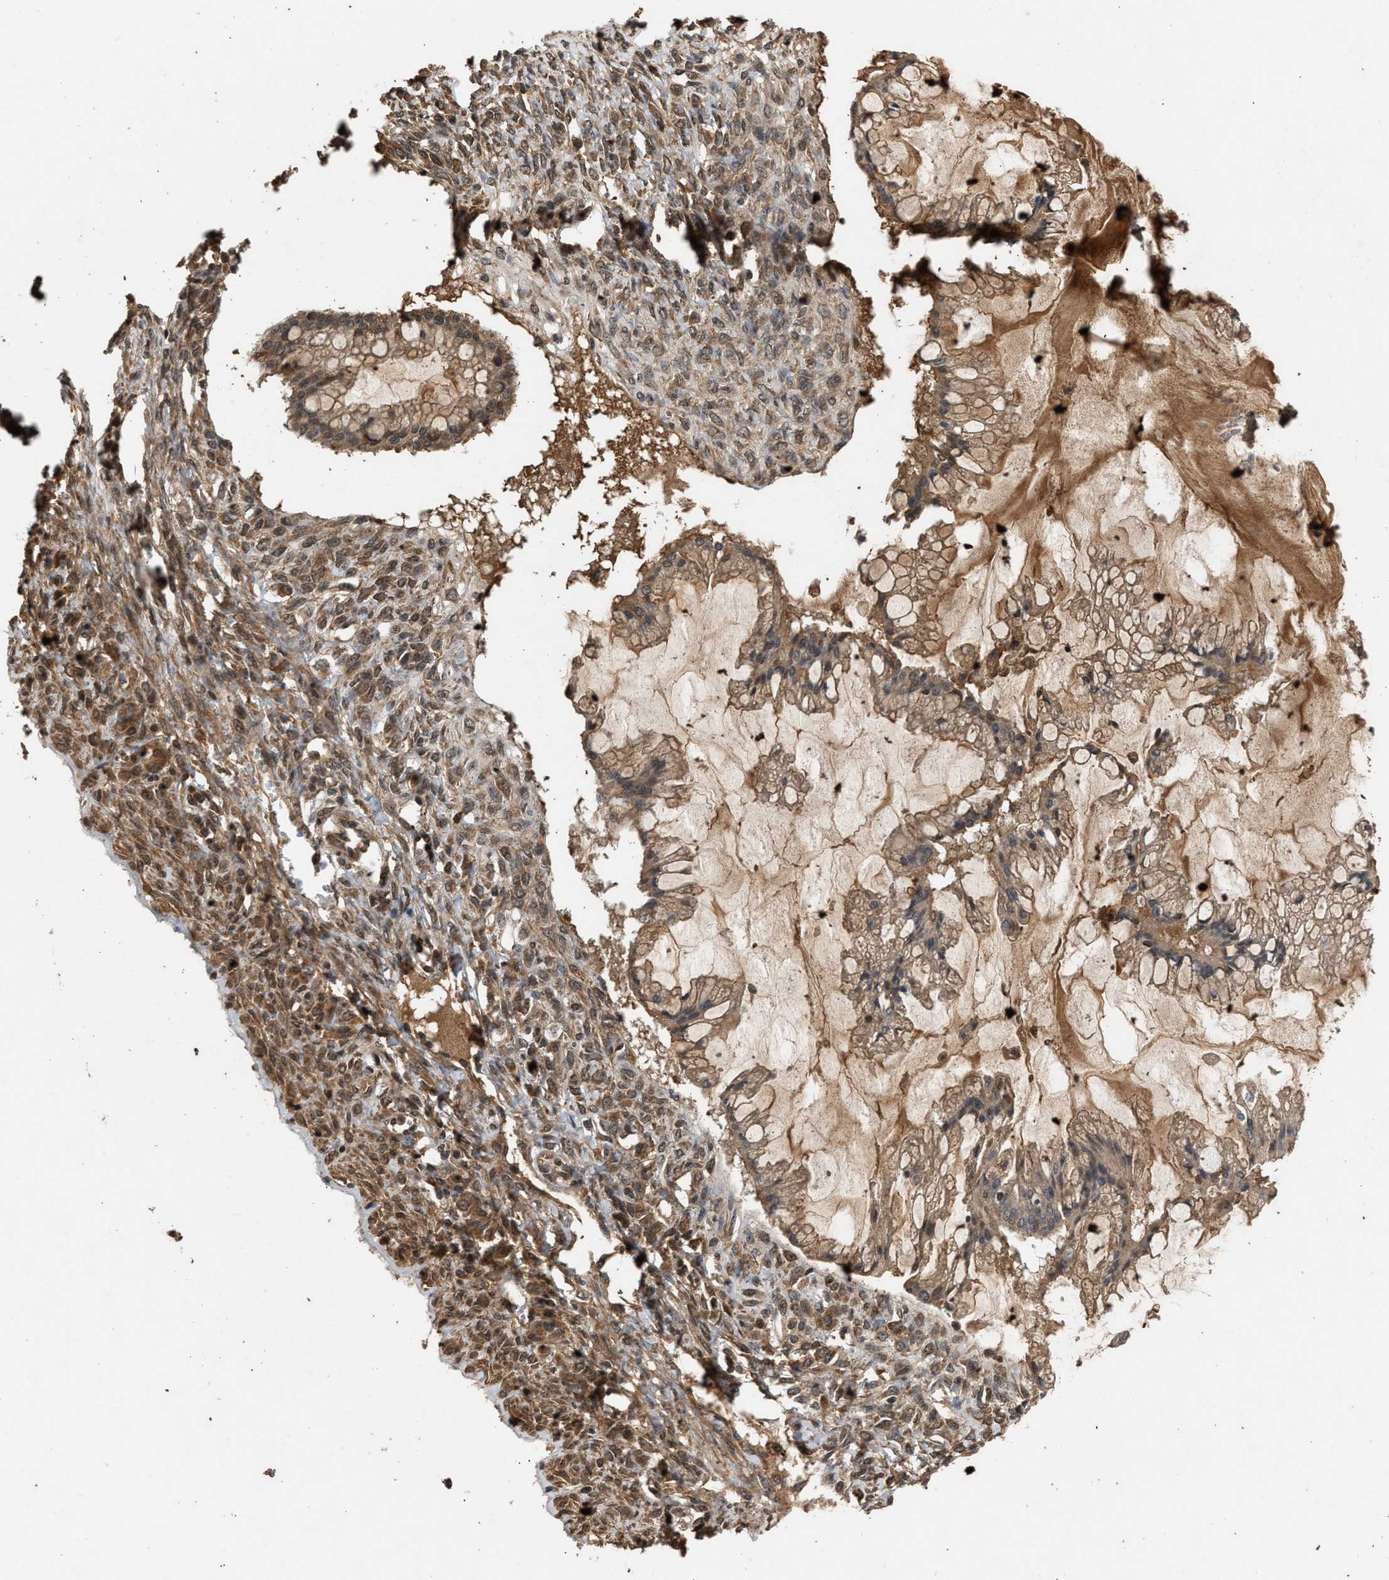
{"staining": {"intensity": "weak", "quantity": ">75%", "location": "cytoplasmic/membranous"}, "tissue": "ovarian cancer", "cell_type": "Tumor cells", "image_type": "cancer", "snomed": [{"axis": "morphology", "description": "Cystadenocarcinoma, mucinous, NOS"}, {"axis": "topography", "description": "Ovary"}], "caption": "Brown immunohistochemical staining in mucinous cystadenocarcinoma (ovarian) reveals weak cytoplasmic/membranous staining in approximately >75% of tumor cells.", "gene": "RUSC2", "patient": {"sex": "female", "age": 73}}